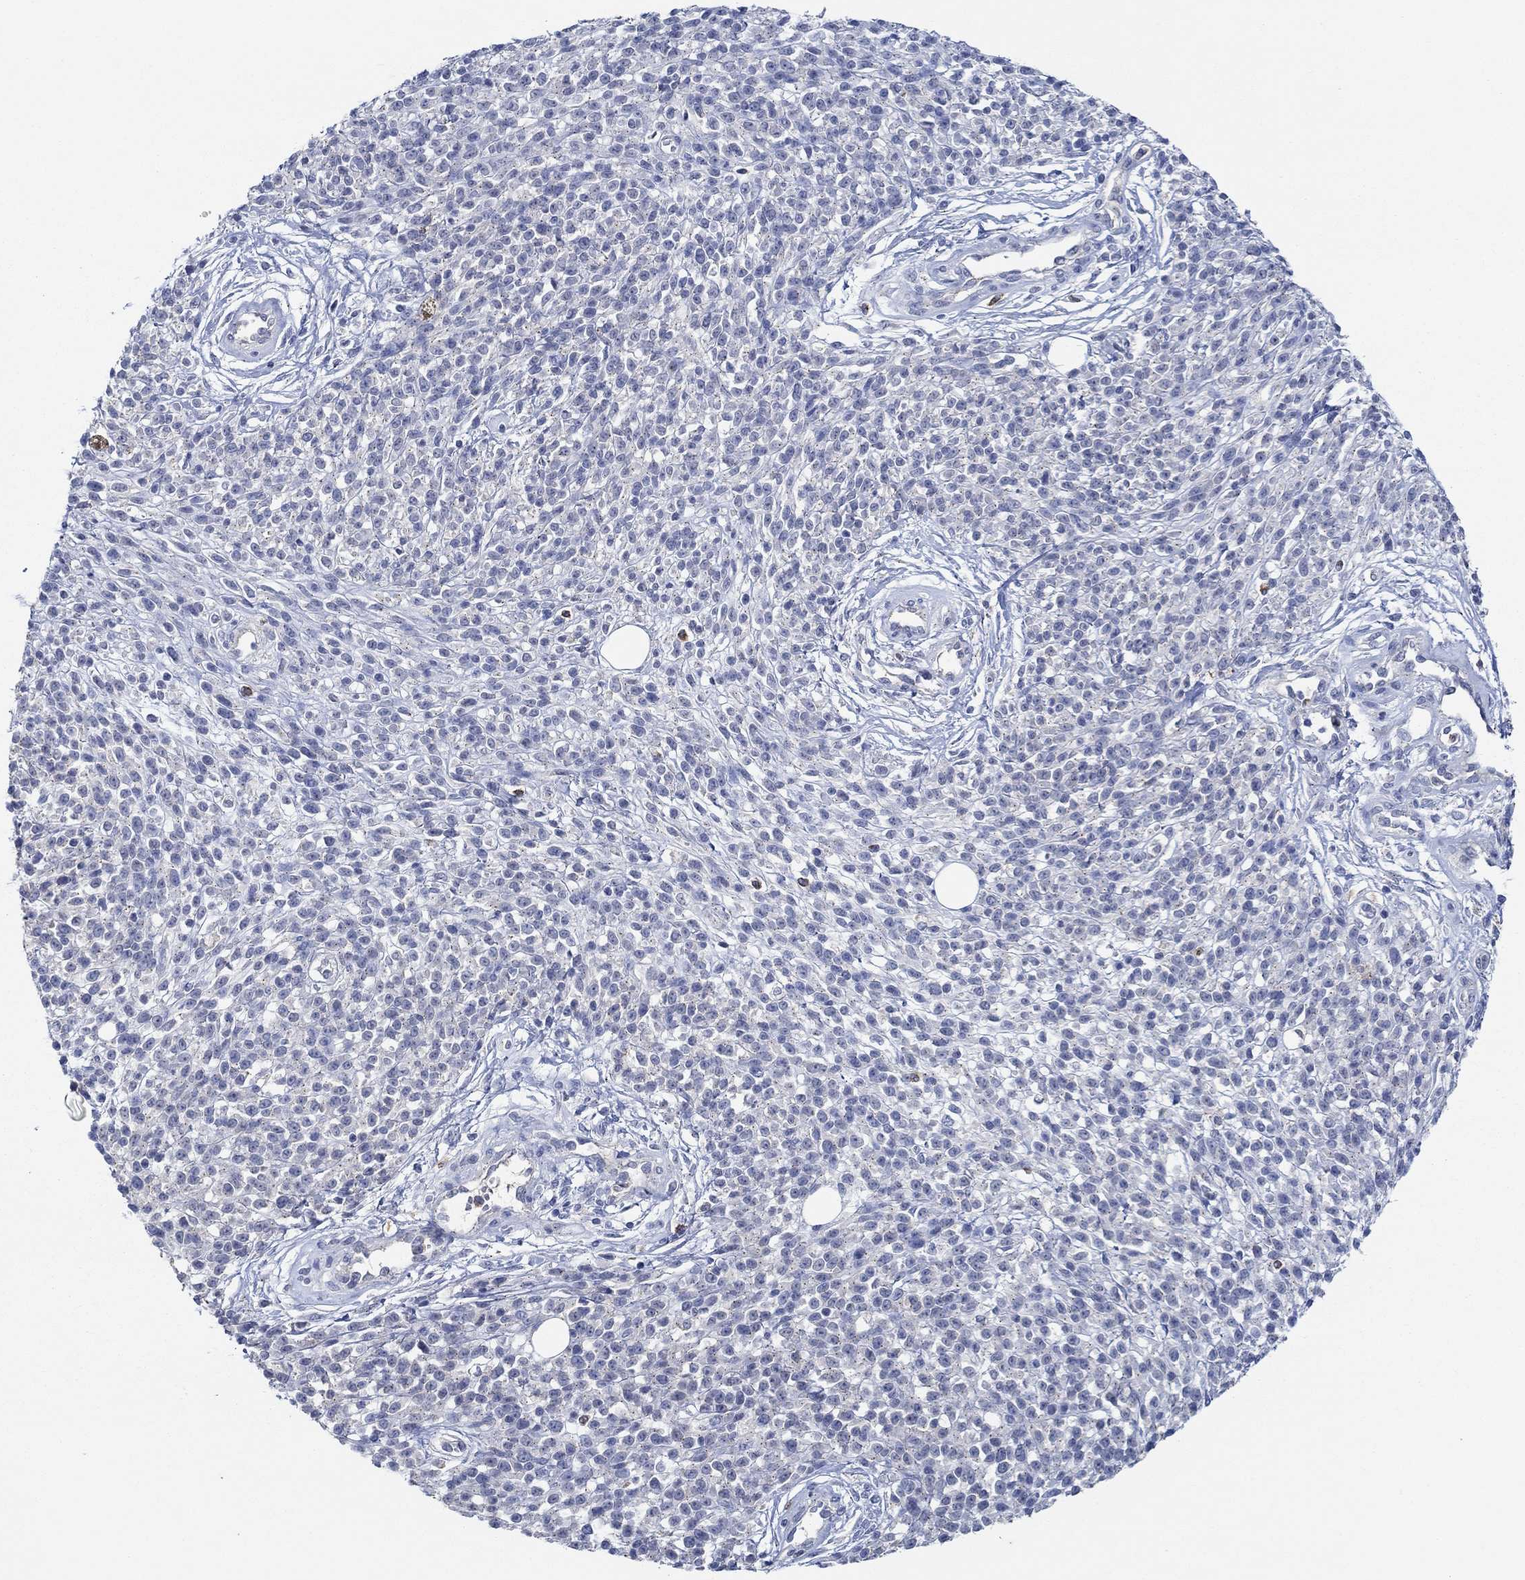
{"staining": {"intensity": "negative", "quantity": "none", "location": "none"}, "tissue": "melanoma", "cell_type": "Tumor cells", "image_type": "cancer", "snomed": [{"axis": "morphology", "description": "Malignant melanoma, NOS"}, {"axis": "topography", "description": "Skin"}, {"axis": "topography", "description": "Skin of trunk"}], "caption": "Human malignant melanoma stained for a protein using immunohistochemistry (IHC) demonstrates no staining in tumor cells.", "gene": "CPM", "patient": {"sex": "male", "age": 74}}